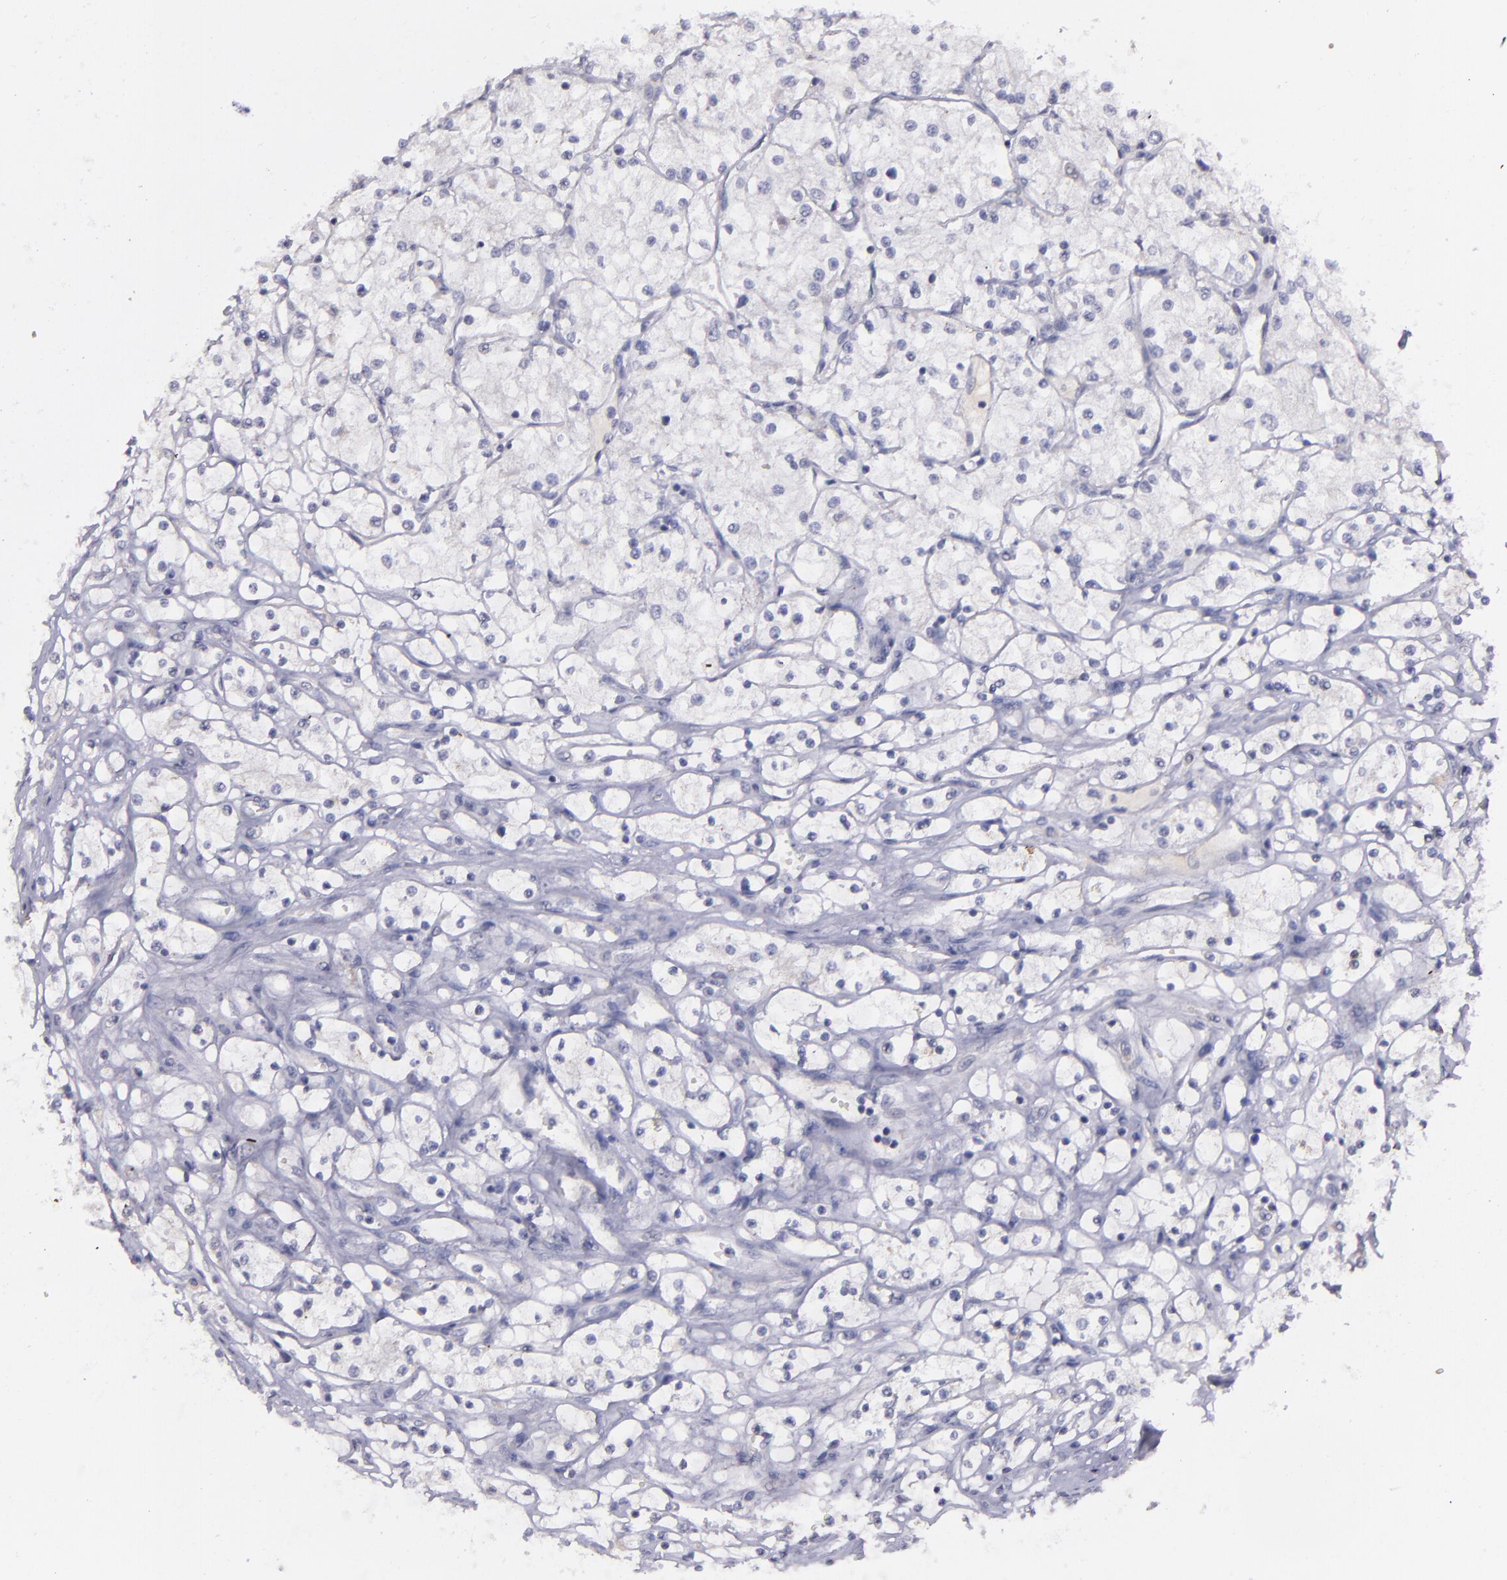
{"staining": {"intensity": "negative", "quantity": "none", "location": "none"}, "tissue": "renal cancer", "cell_type": "Tumor cells", "image_type": "cancer", "snomed": [{"axis": "morphology", "description": "Adenocarcinoma, NOS"}, {"axis": "topography", "description": "Kidney"}], "caption": "IHC photomicrograph of neoplastic tissue: human renal adenocarcinoma stained with DAB demonstrates no significant protein positivity in tumor cells.", "gene": "MASP1", "patient": {"sex": "male", "age": 61}}